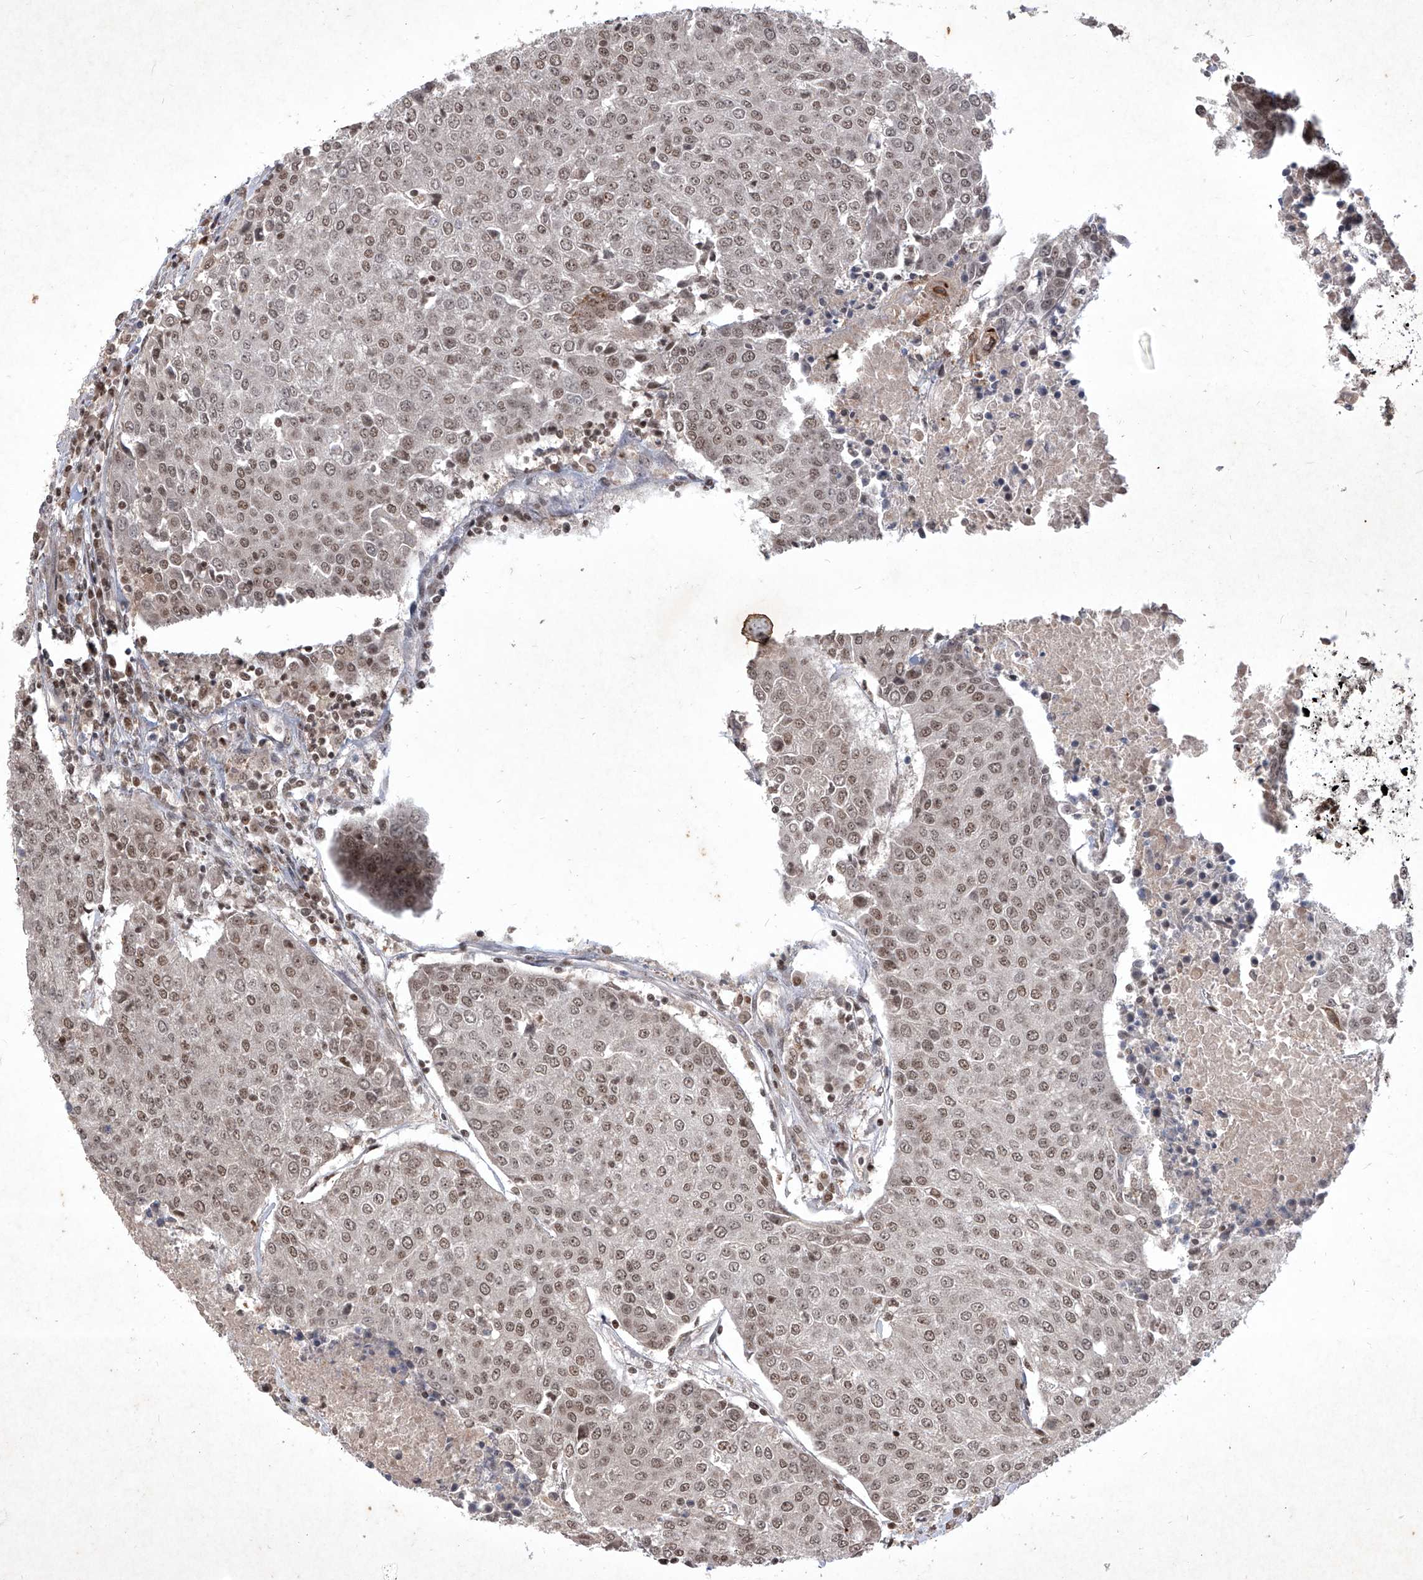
{"staining": {"intensity": "moderate", "quantity": ">75%", "location": "nuclear"}, "tissue": "urothelial cancer", "cell_type": "Tumor cells", "image_type": "cancer", "snomed": [{"axis": "morphology", "description": "Urothelial carcinoma, High grade"}, {"axis": "topography", "description": "Urinary bladder"}], "caption": "Immunohistochemistry staining of urothelial cancer, which reveals medium levels of moderate nuclear staining in about >75% of tumor cells indicating moderate nuclear protein staining. The staining was performed using DAB (brown) for protein detection and nuclei were counterstained in hematoxylin (blue).", "gene": "IRF2", "patient": {"sex": "female", "age": 85}}